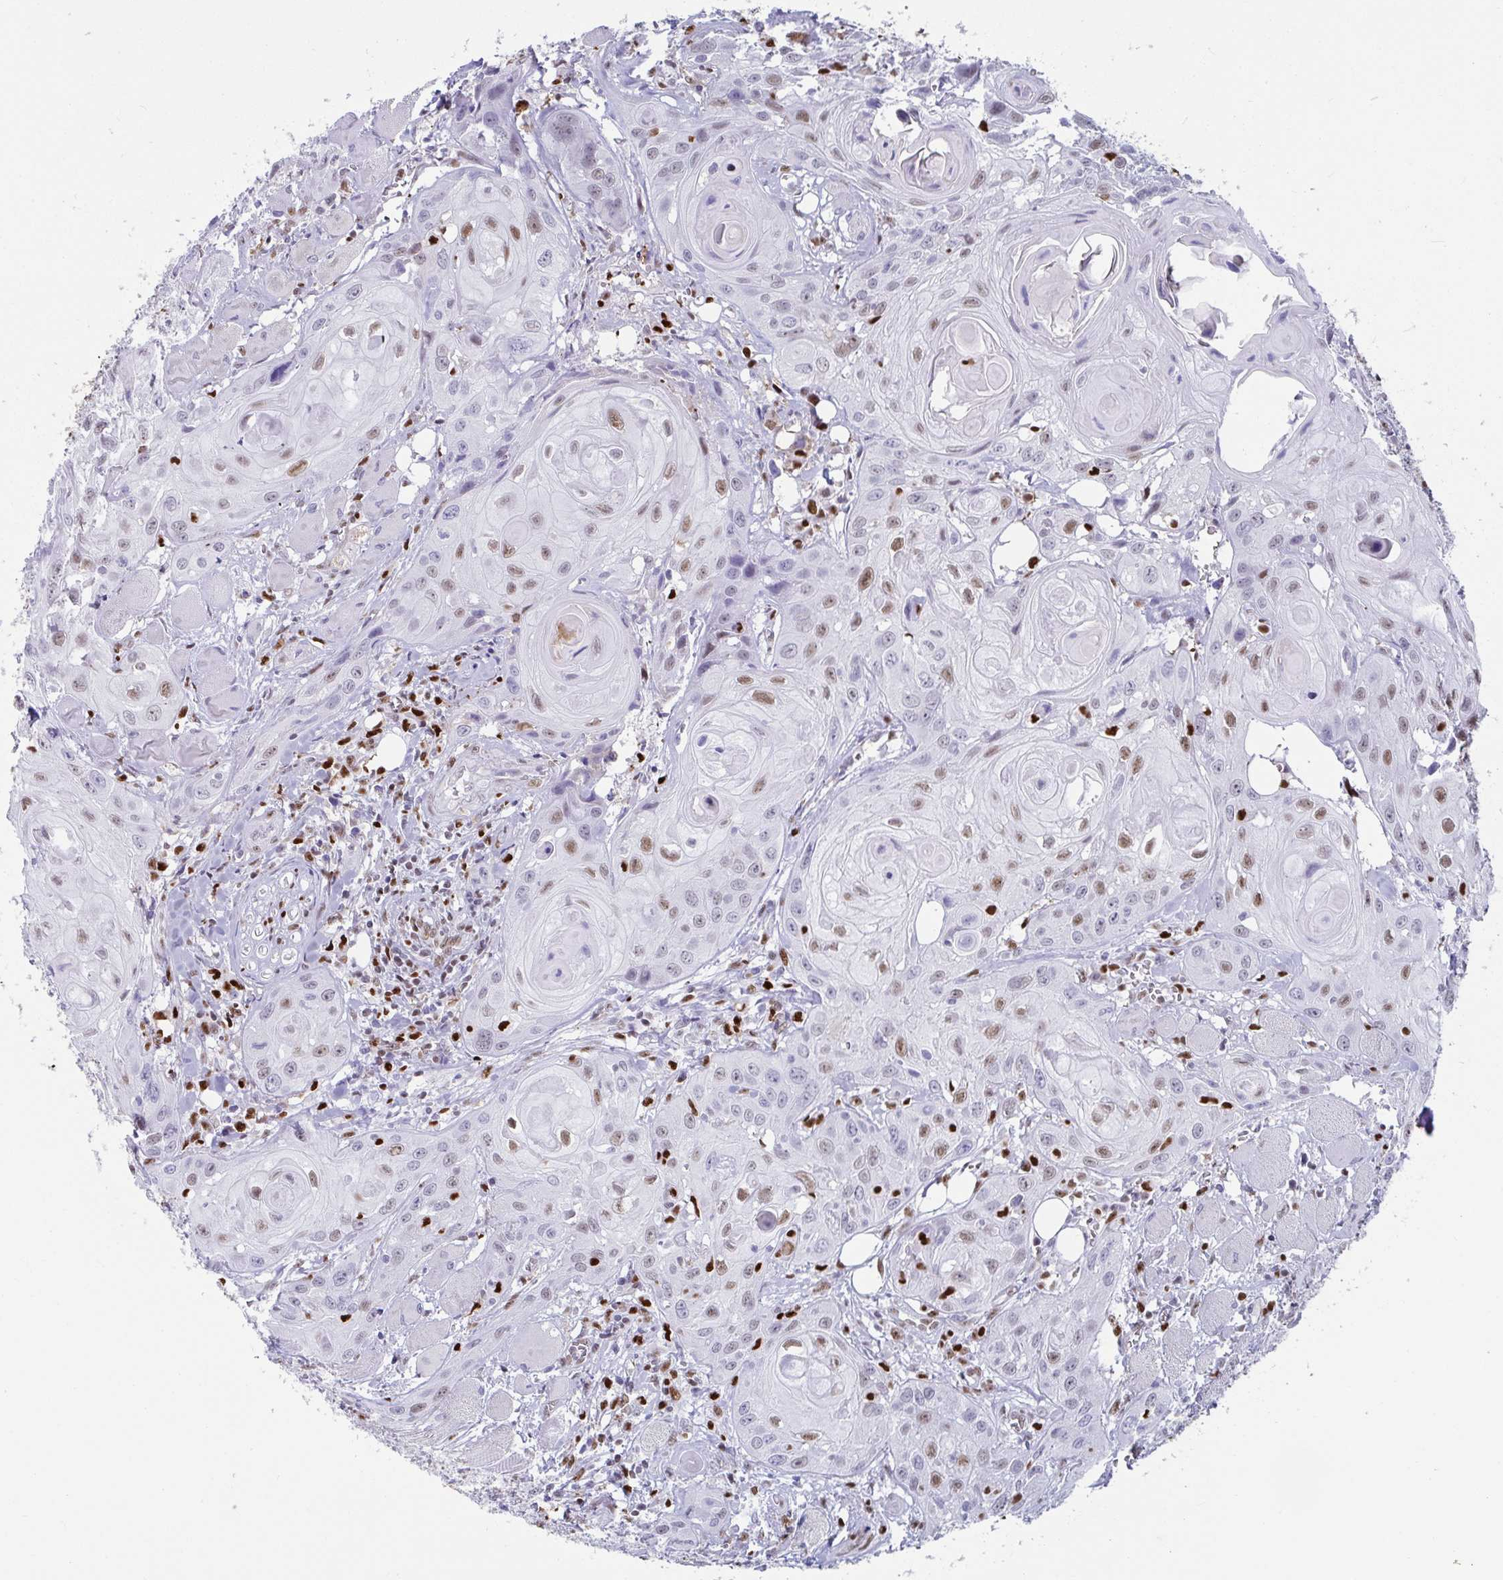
{"staining": {"intensity": "weak", "quantity": "25%-75%", "location": "nuclear"}, "tissue": "head and neck cancer", "cell_type": "Tumor cells", "image_type": "cancer", "snomed": [{"axis": "morphology", "description": "Squamous cell carcinoma, NOS"}, {"axis": "topography", "description": "Oral tissue"}, {"axis": "topography", "description": "Head-Neck"}], "caption": "Human head and neck cancer (squamous cell carcinoma) stained with a brown dye reveals weak nuclear positive positivity in approximately 25%-75% of tumor cells.", "gene": "ZNF586", "patient": {"sex": "male", "age": 58}}